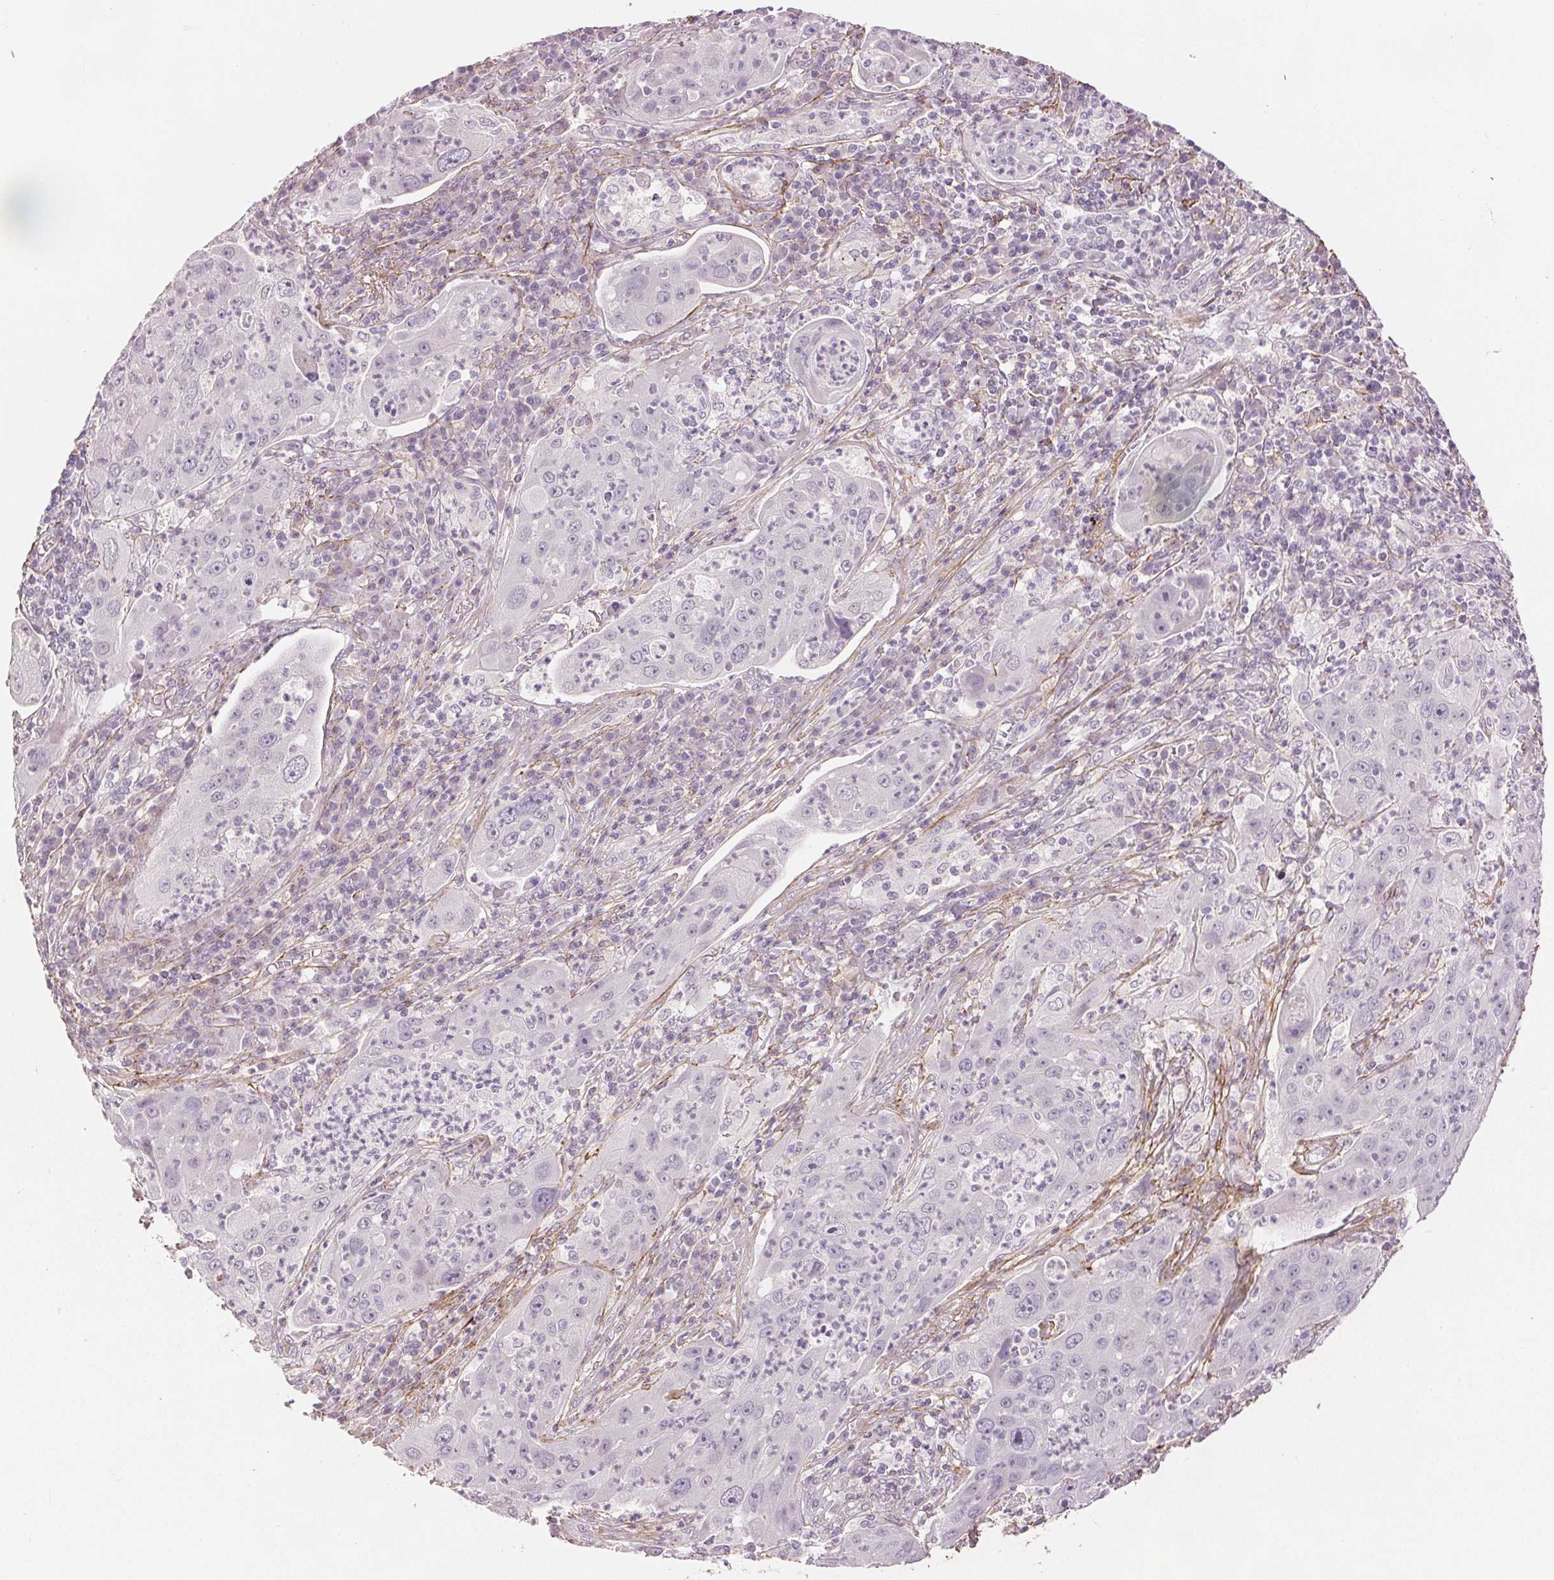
{"staining": {"intensity": "negative", "quantity": "none", "location": "none"}, "tissue": "lung cancer", "cell_type": "Tumor cells", "image_type": "cancer", "snomed": [{"axis": "morphology", "description": "Squamous cell carcinoma, NOS"}, {"axis": "topography", "description": "Lung"}], "caption": "Immunohistochemical staining of human lung squamous cell carcinoma shows no significant expression in tumor cells.", "gene": "FBN1", "patient": {"sex": "female", "age": 59}}